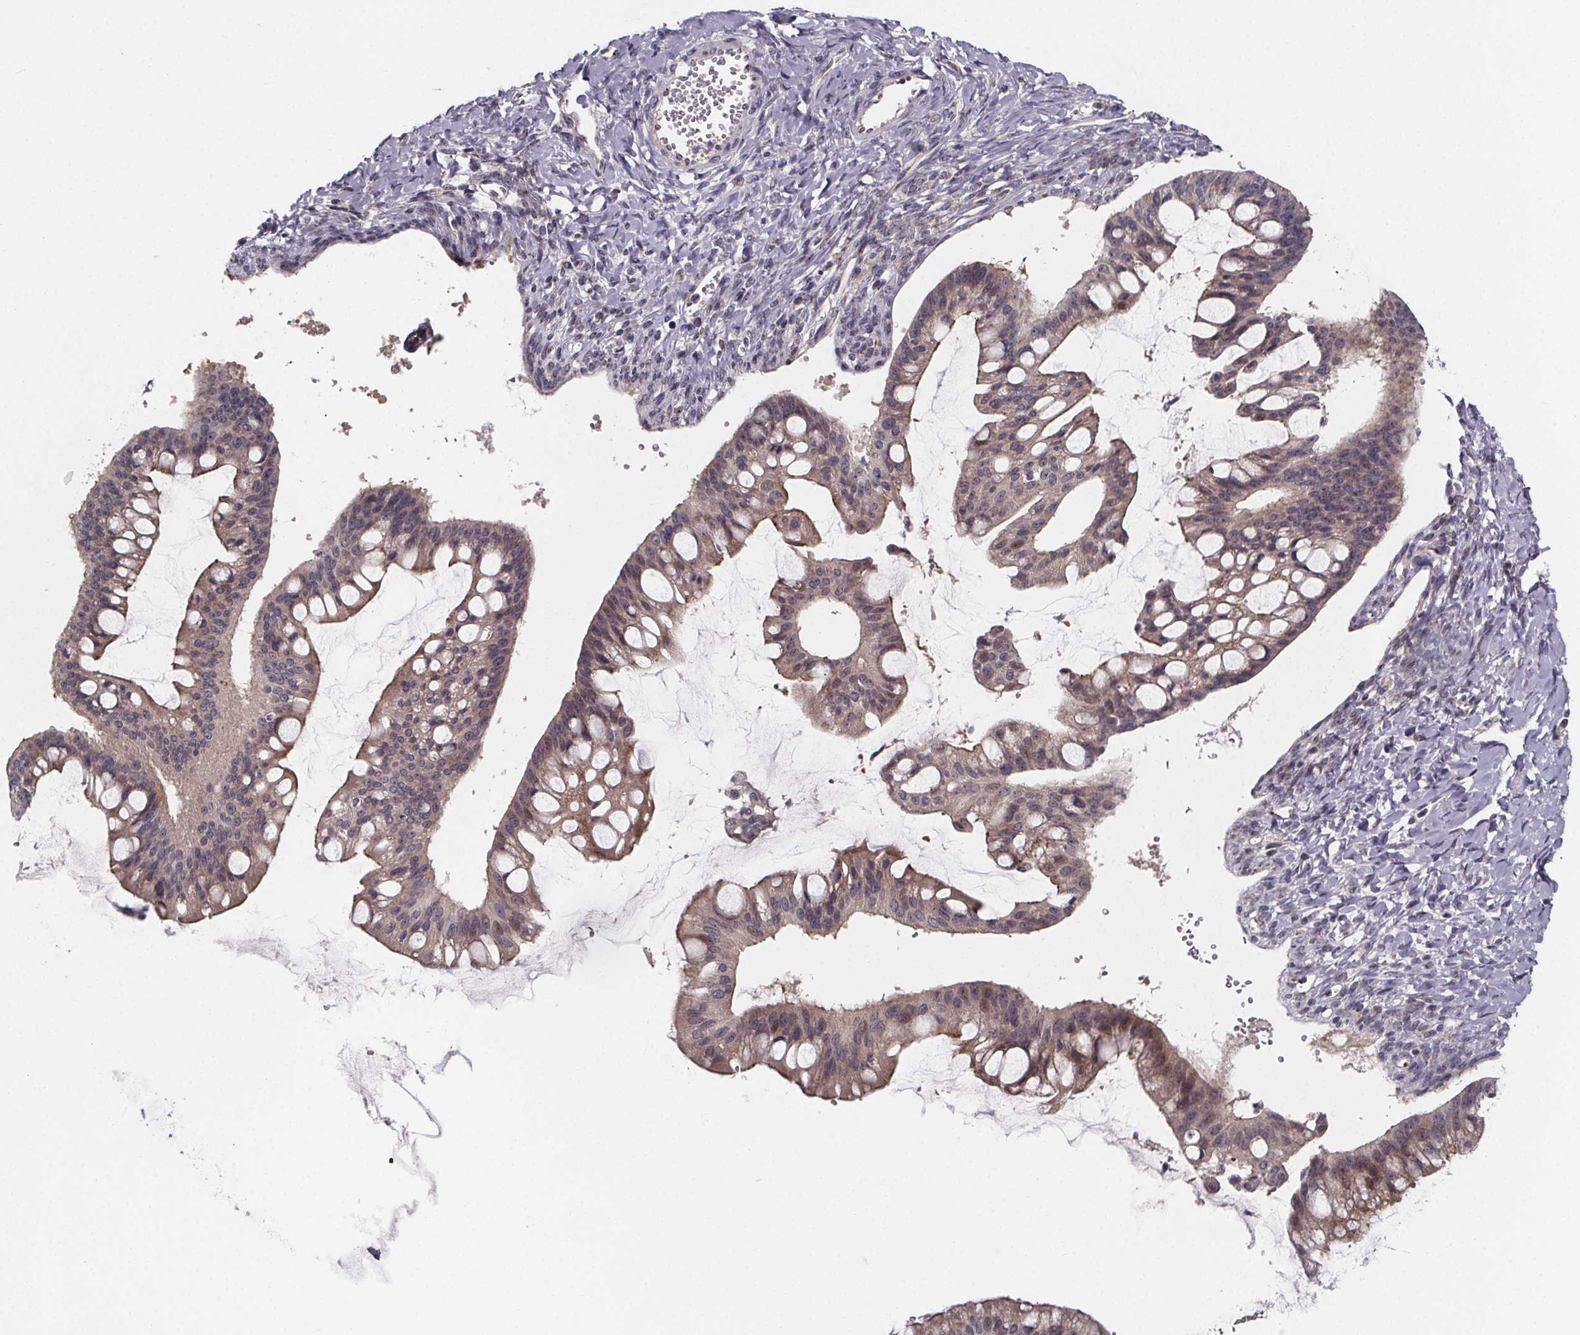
{"staining": {"intensity": "weak", "quantity": "25%-75%", "location": "cytoplasmic/membranous"}, "tissue": "ovarian cancer", "cell_type": "Tumor cells", "image_type": "cancer", "snomed": [{"axis": "morphology", "description": "Cystadenocarcinoma, mucinous, NOS"}, {"axis": "topography", "description": "Ovary"}], "caption": "This is a photomicrograph of IHC staining of ovarian cancer, which shows weak staining in the cytoplasmic/membranous of tumor cells.", "gene": "NDST1", "patient": {"sex": "female", "age": 73}}